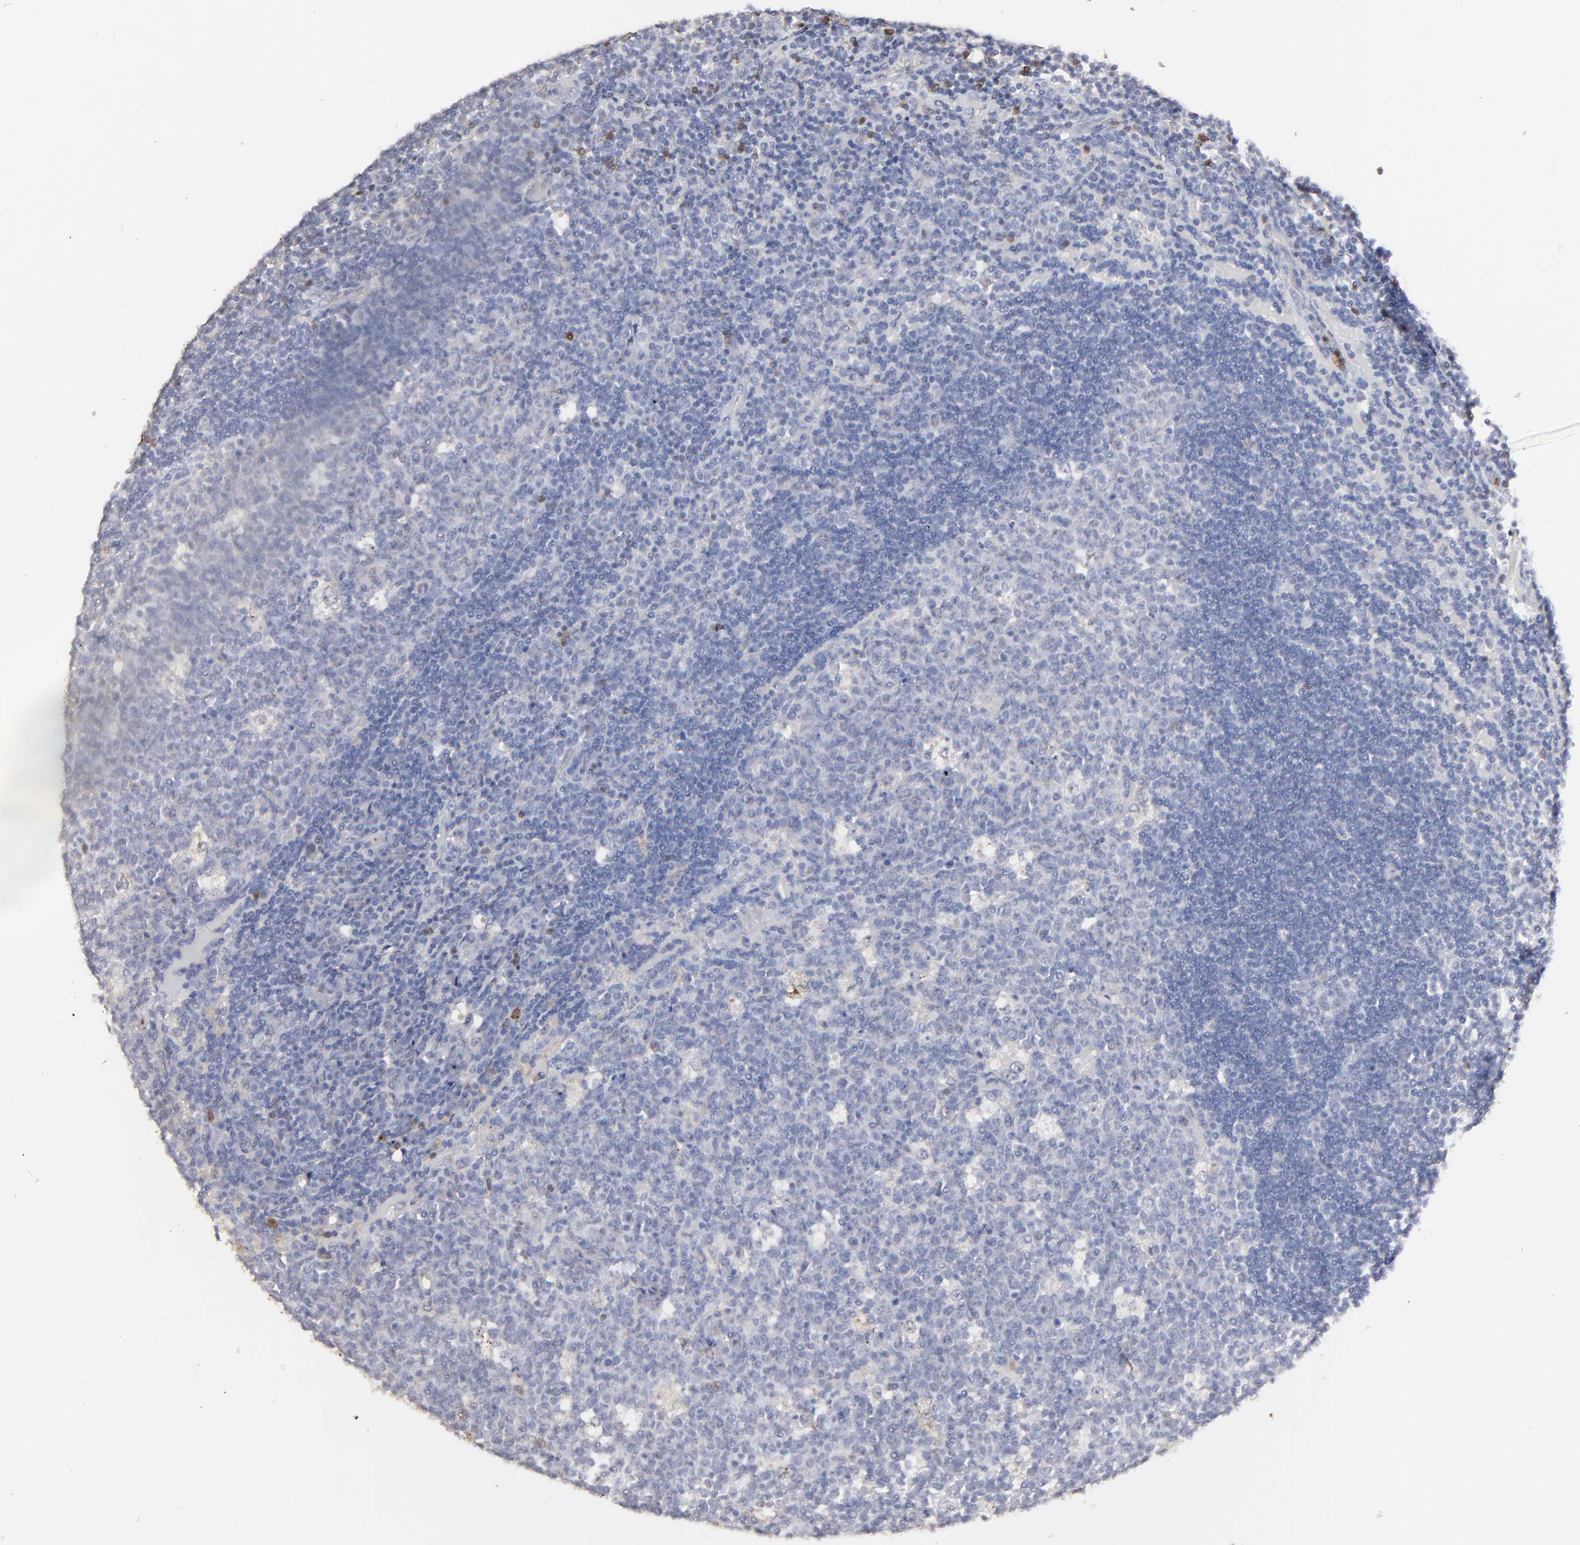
{"staining": {"intensity": "negative", "quantity": "none", "location": "none"}, "tissue": "lymph node", "cell_type": "Germinal center cells", "image_type": "normal", "snomed": [{"axis": "morphology", "description": "Normal tissue, NOS"}, {"axis": "topography", "description": "Lymph node"}, {"axis": "topography", "description": "Salivary gland"}], "caption": "Immunohistochemistry (IHC) image of normal lymph node: lymph node stained with DAB (3,3'-diaminobenzidine) reveals no significant protein expression in germinal center cells.", "gene": "SLC6A14", "patient": {"sex": "male", "age": 8}}